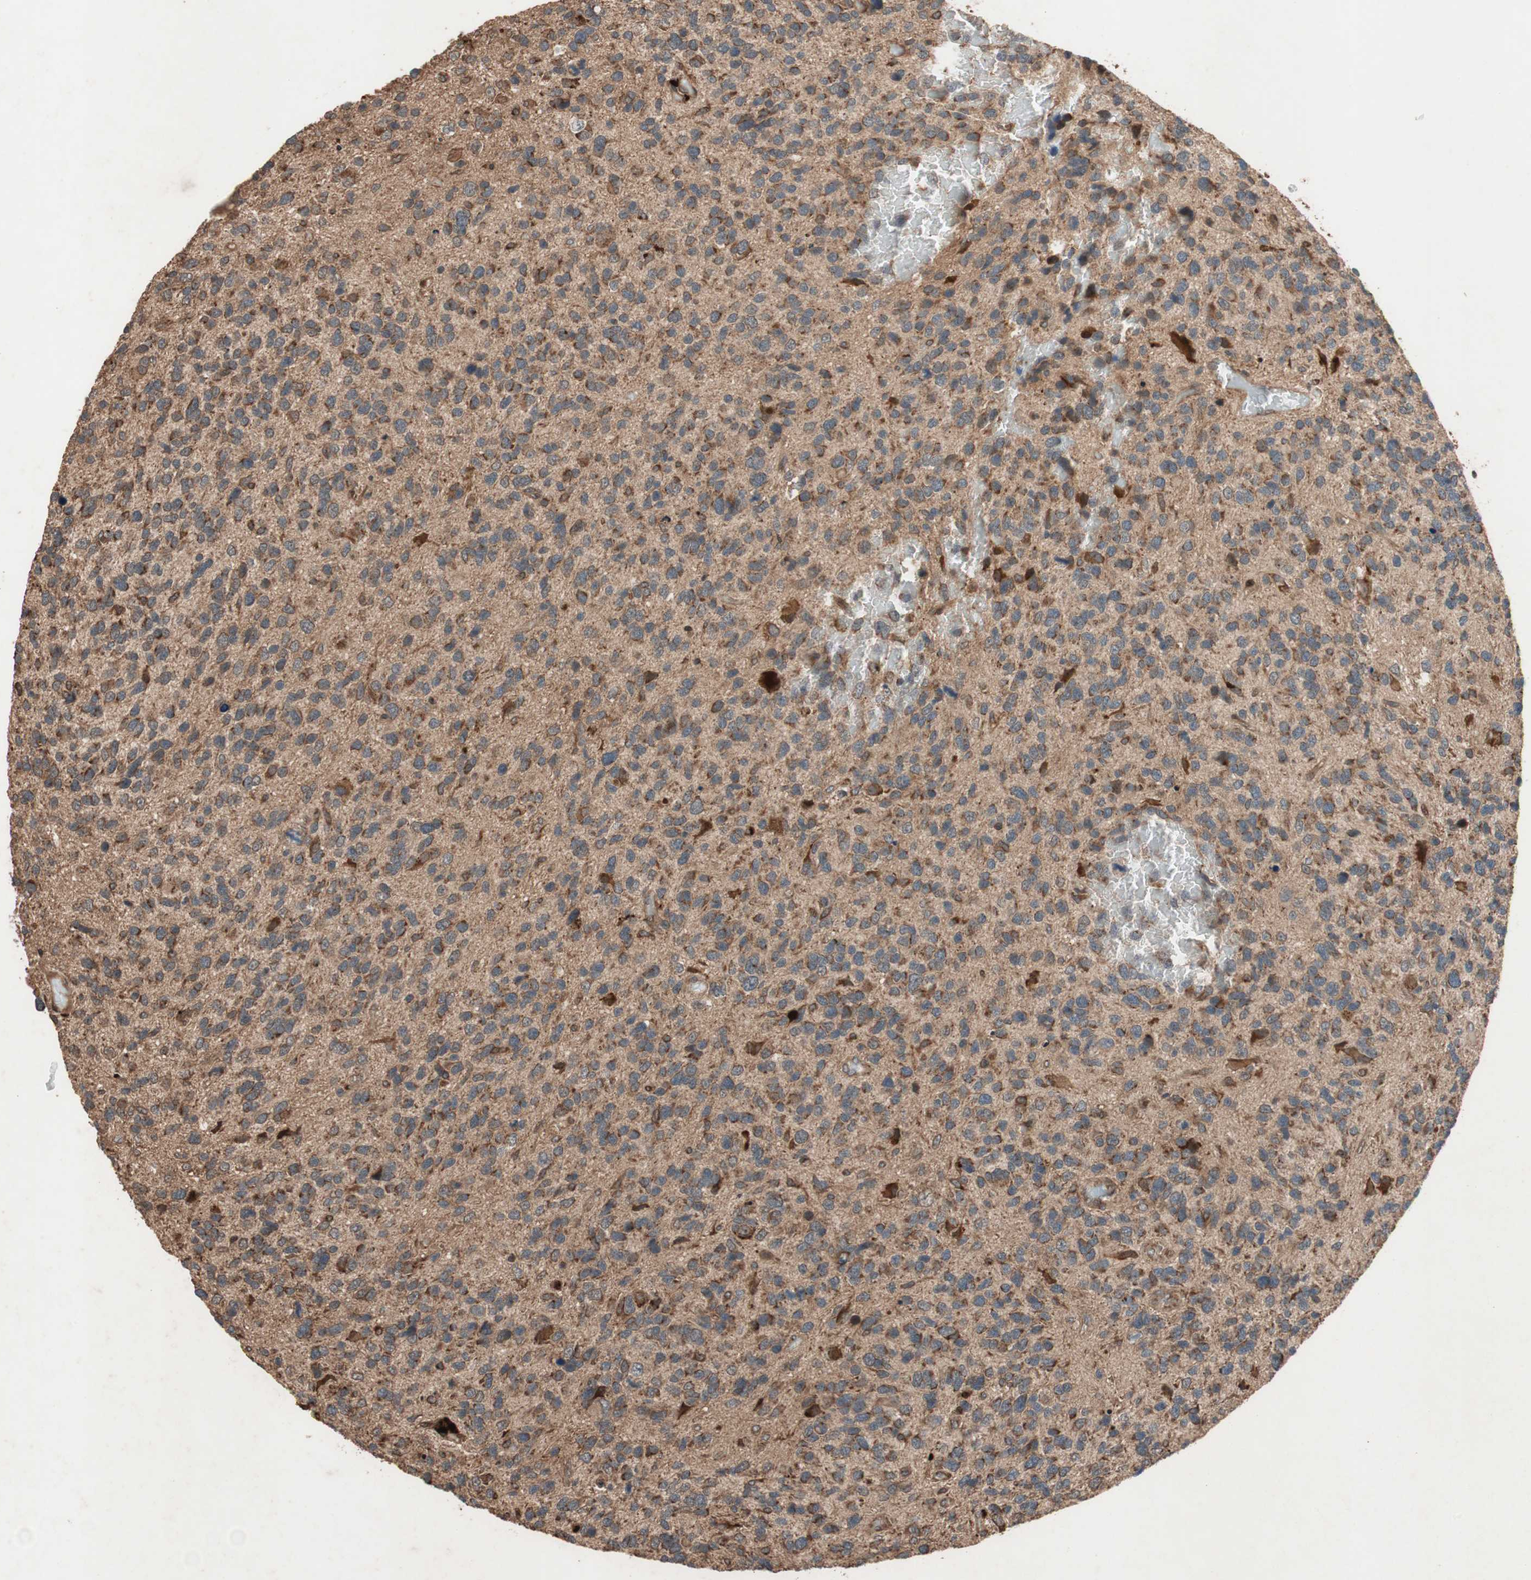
{"staining": {"intensity": "strong", "quantity": ">75%", "location": "cytoplasmic/membranous"}, "tissue": "glioma", "cell_type": "Tumor cells", "image_type": "cancer", "snomed": [{"axis": "morphology", "description": "Glioma, malignant, High grade"}, {"axis": "topography", "description": "Brain"}], "caption": "Immunohistochemical staining of high-grade glioma (malignant) demonstrates strong cytoplasmic/membranous protein staining in approximately >75% of tumor cells.", "gene": "RAB1A", "patient": {"sex": "female", "age": 58}}